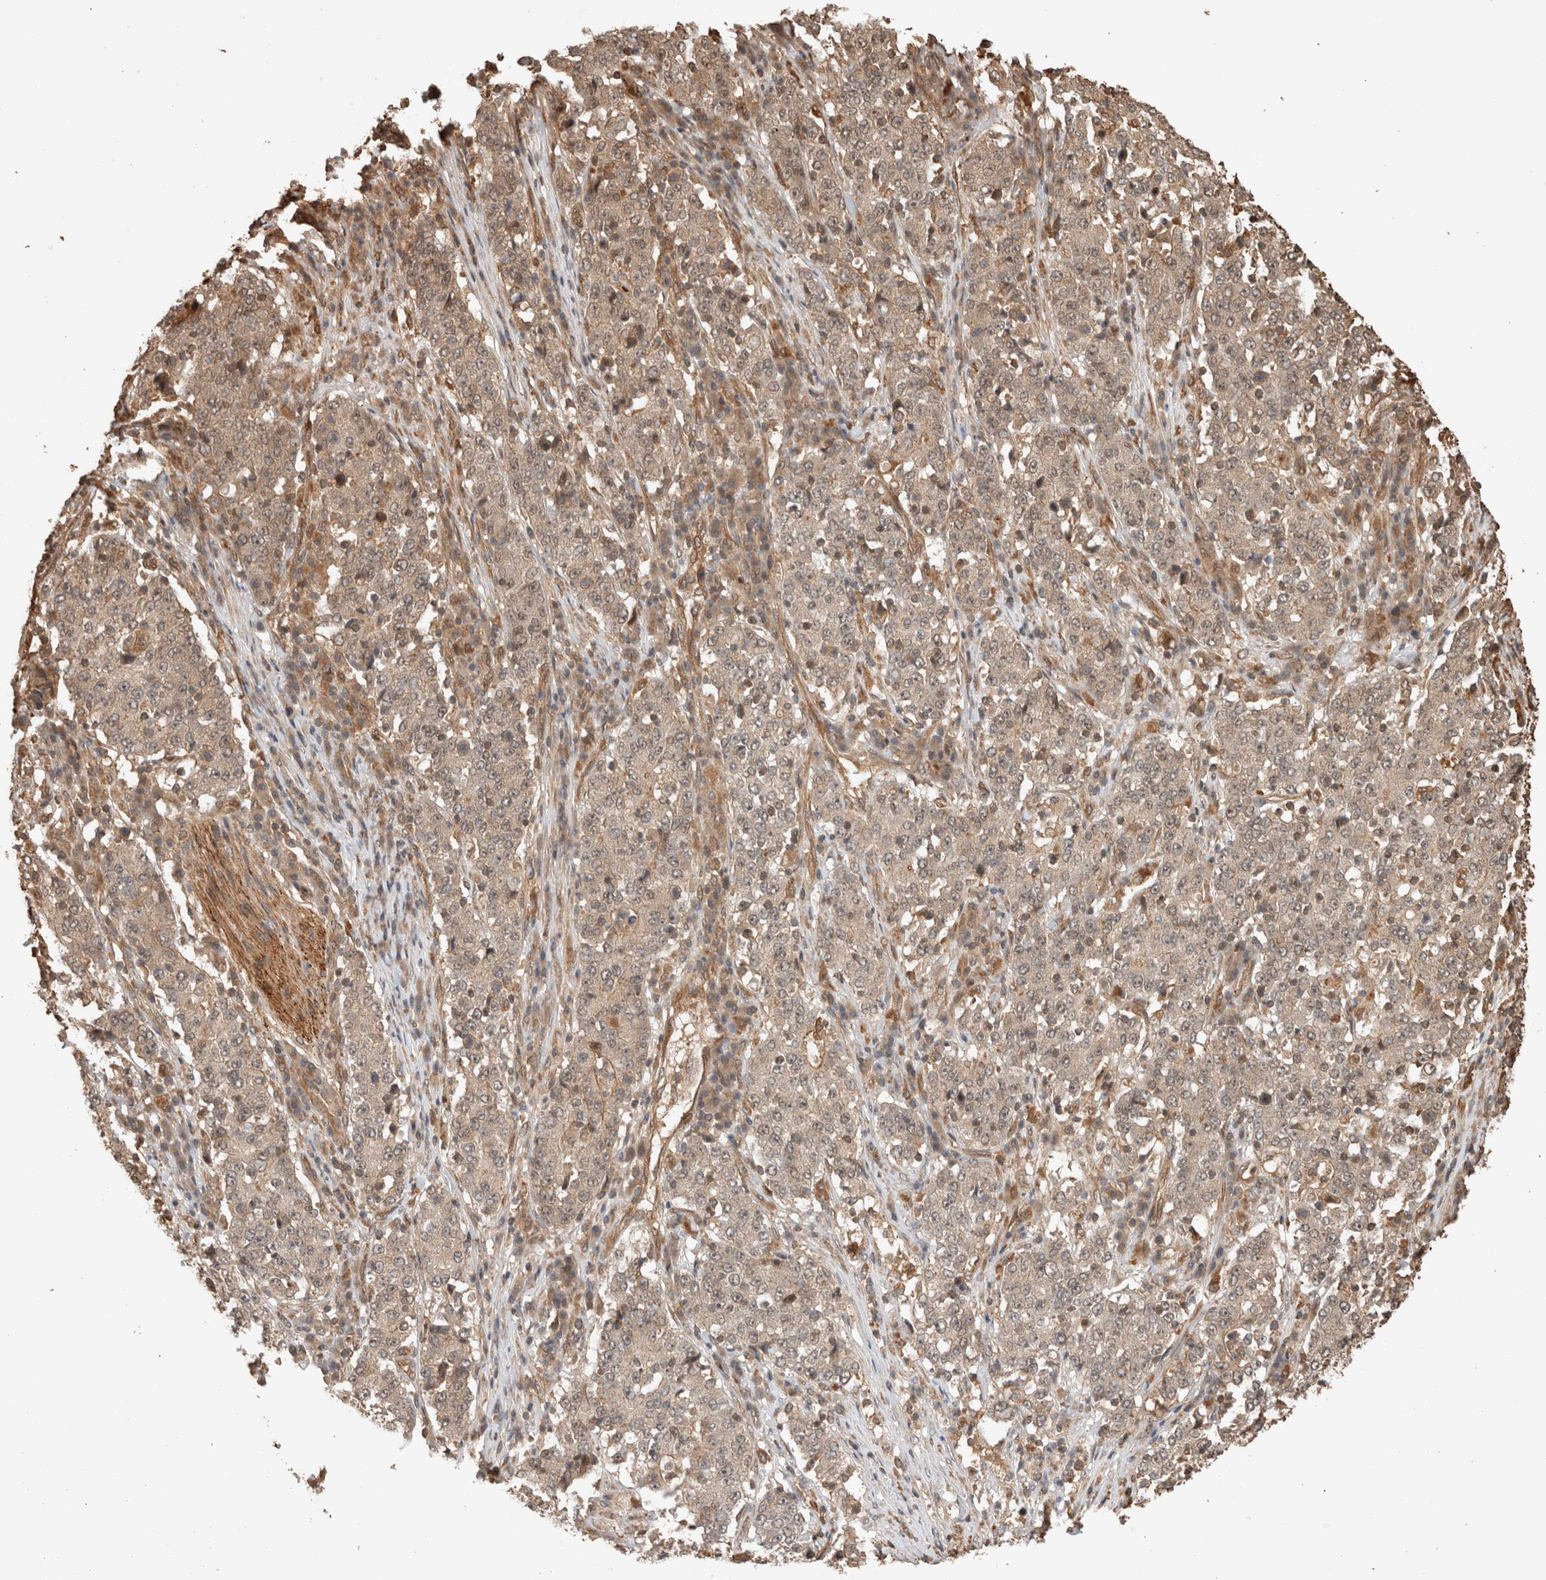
{"staining": {"intensity": "weak", "quantity": ">75%", "location": "cytoplasmic/membranous"}, "tissue": "stomach cancer", "cell_type": "Tumor cells", "image_type": "cancer", "snomed": [{"axis": "morphology", "description": "Adenocarcinoma, NOS"}, {"axis": "topography", "description": "Stomach"}], "caption": "Immunohistochemistry staining of stomach adenocarcinoma, which reveals low levels of weak cytoplasmic/membranous positivity in approximately >75% of tumor cells indicating weak cytoplasmic/membranous protein staining. The staining was performed using DAB (brown) for protein detection and nuclei were counterstained in hematoxylin (blue).", "gene": "OTUD6B", "patient": {"sex": "male", "age": 59}}